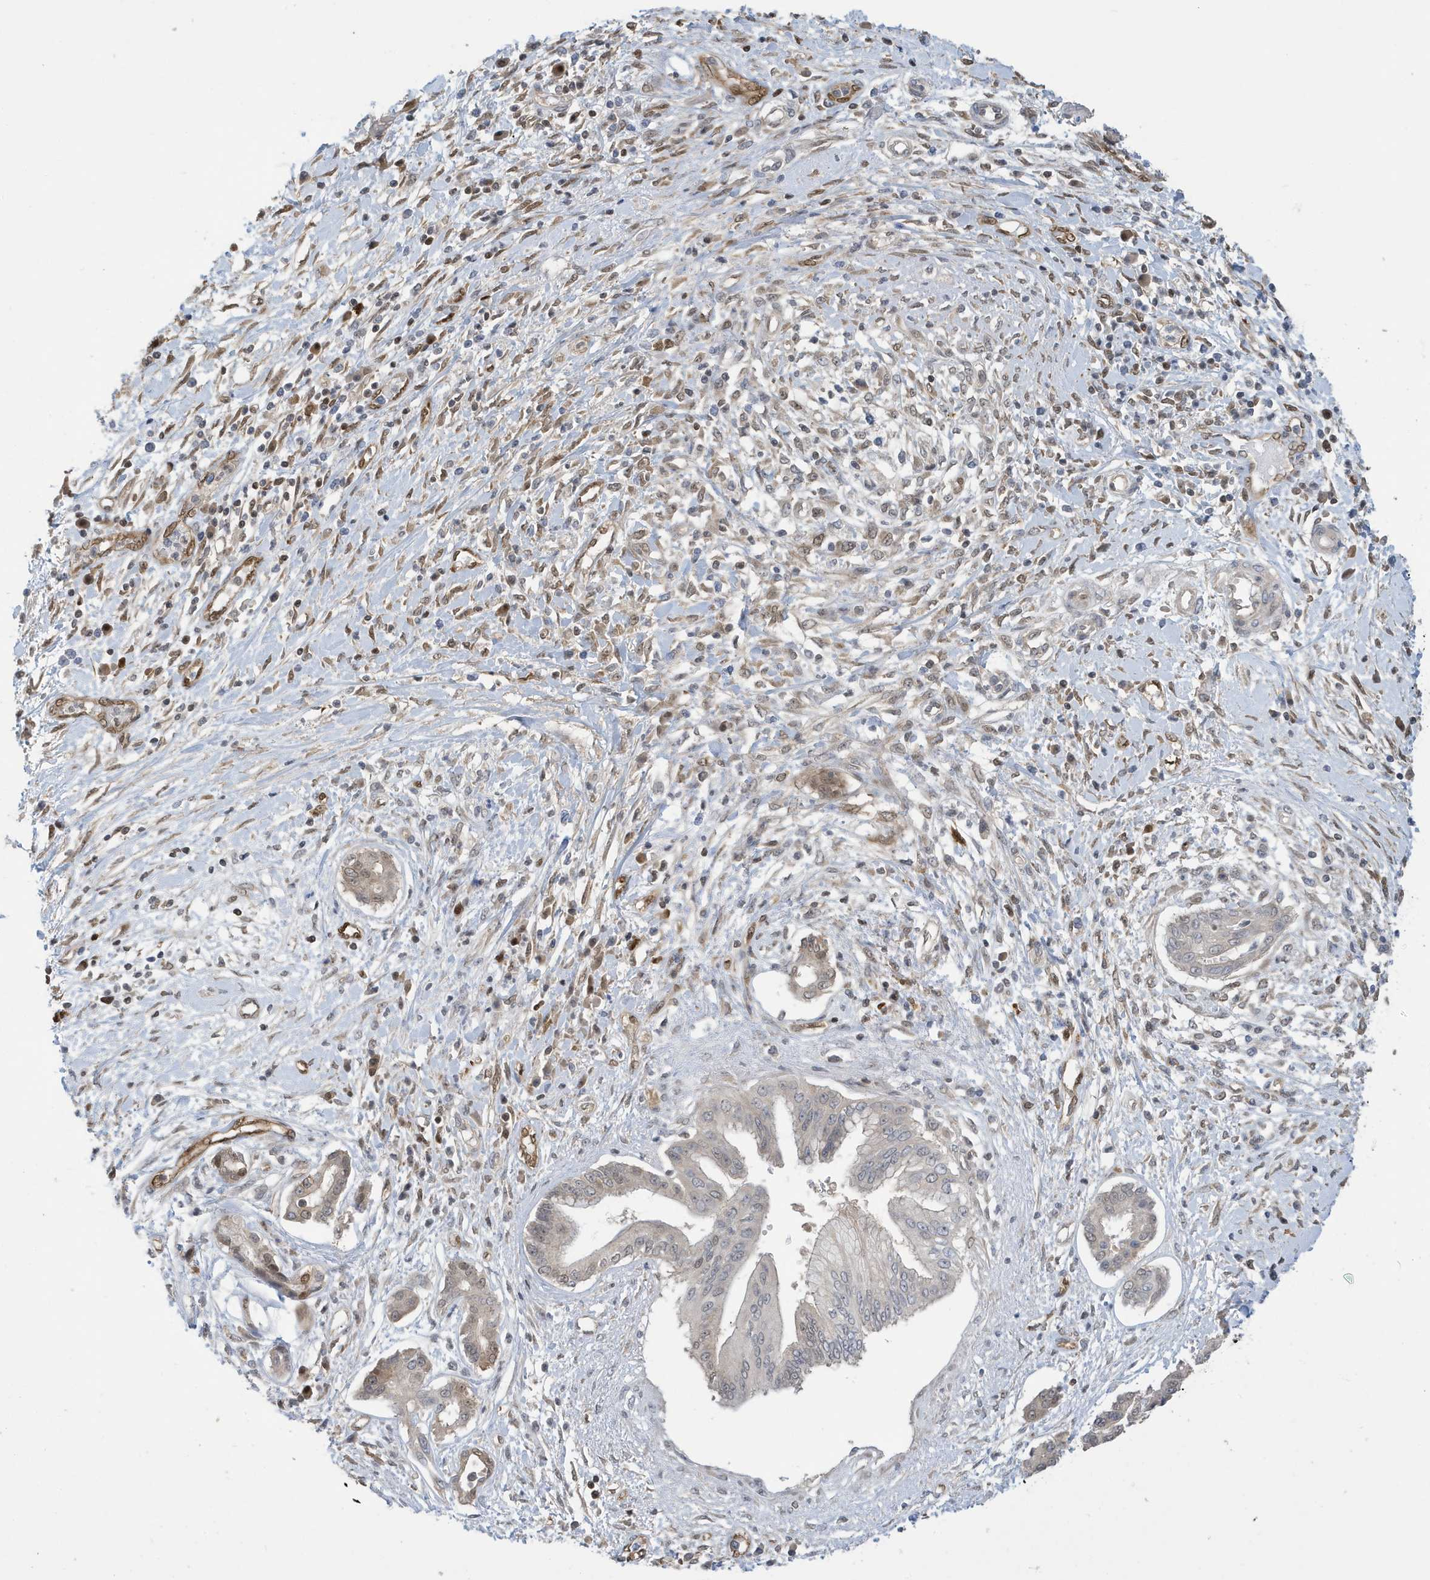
{"staining": {"intensity": "weak", "quantity": "<25%", "location": "nuclear"}, "tissue": "pancreatic cancer", "cell_type": "Tumor cells", "image_type": "cancer", "snomed": [{"axis": "morphology", "description": "Adenocarcinoma, NOS"}, {"axis": "topography", "description": "Pancreas"}], "caption": "Micrograph shows no significant protein staining in tumor cells of pancreatic adenocarcinoma. (IHC, brightfield microscopy, high magnification).", "gene": "NCOA7", "patient": {"sex": "female", "age": 56}}